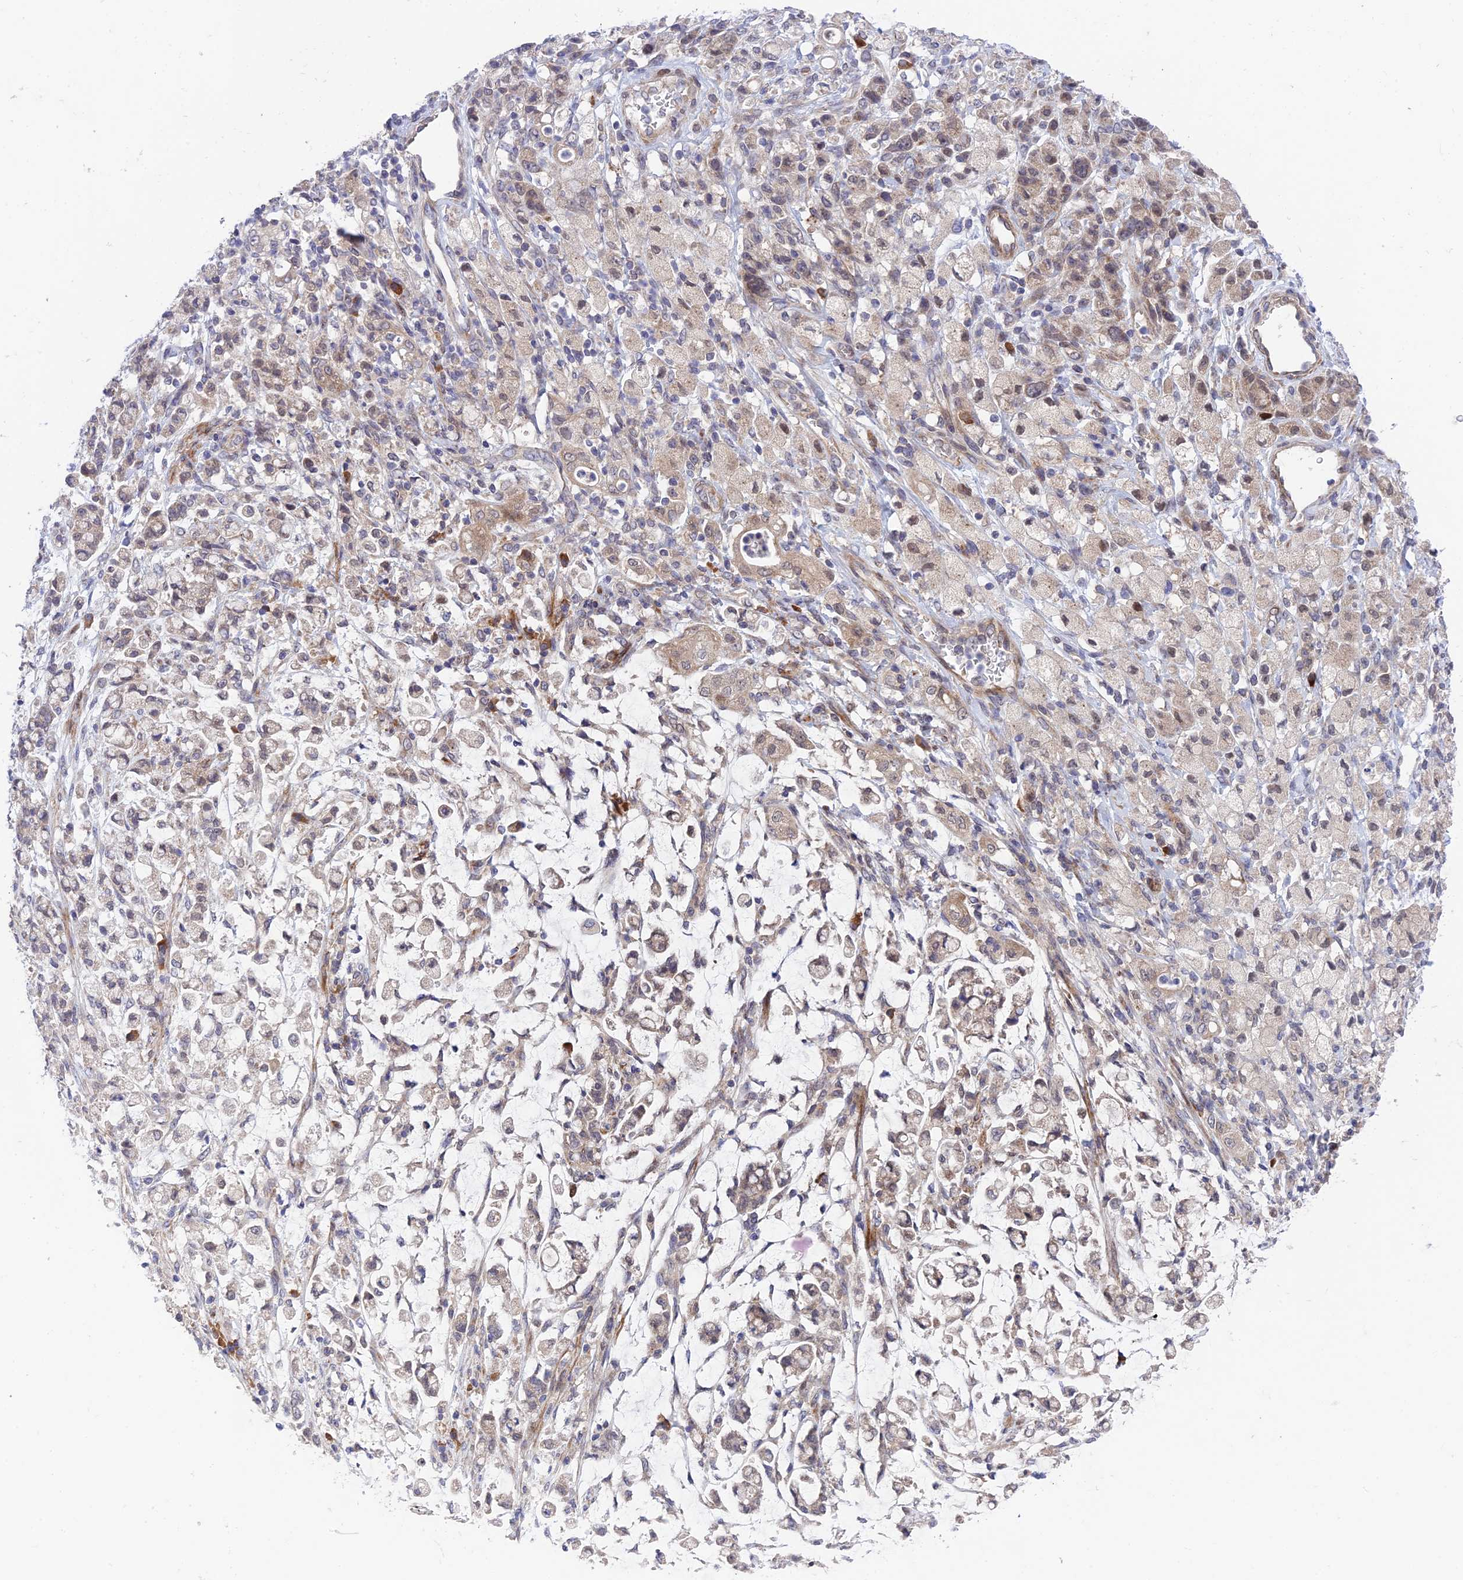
{"staining": {"intensity": "weak", "quantity": "<25%", "location": "cytoplasmic/membranous"}, "tissue": "stomach cancer", "cell_type": "Tumor cells", "image_type": "cancer", "snomed": [{"axis": "morphology", "description": "Adenocarcinoma, NOS"}, {"axis": "topography", "description": "Stomach"}], "caption": "This is an immunohistochemistry image of human stomach cancer. There is no positivity in tumor cells.", "gene": "UROS", "patient": {"sex": "female", "age": 60}}